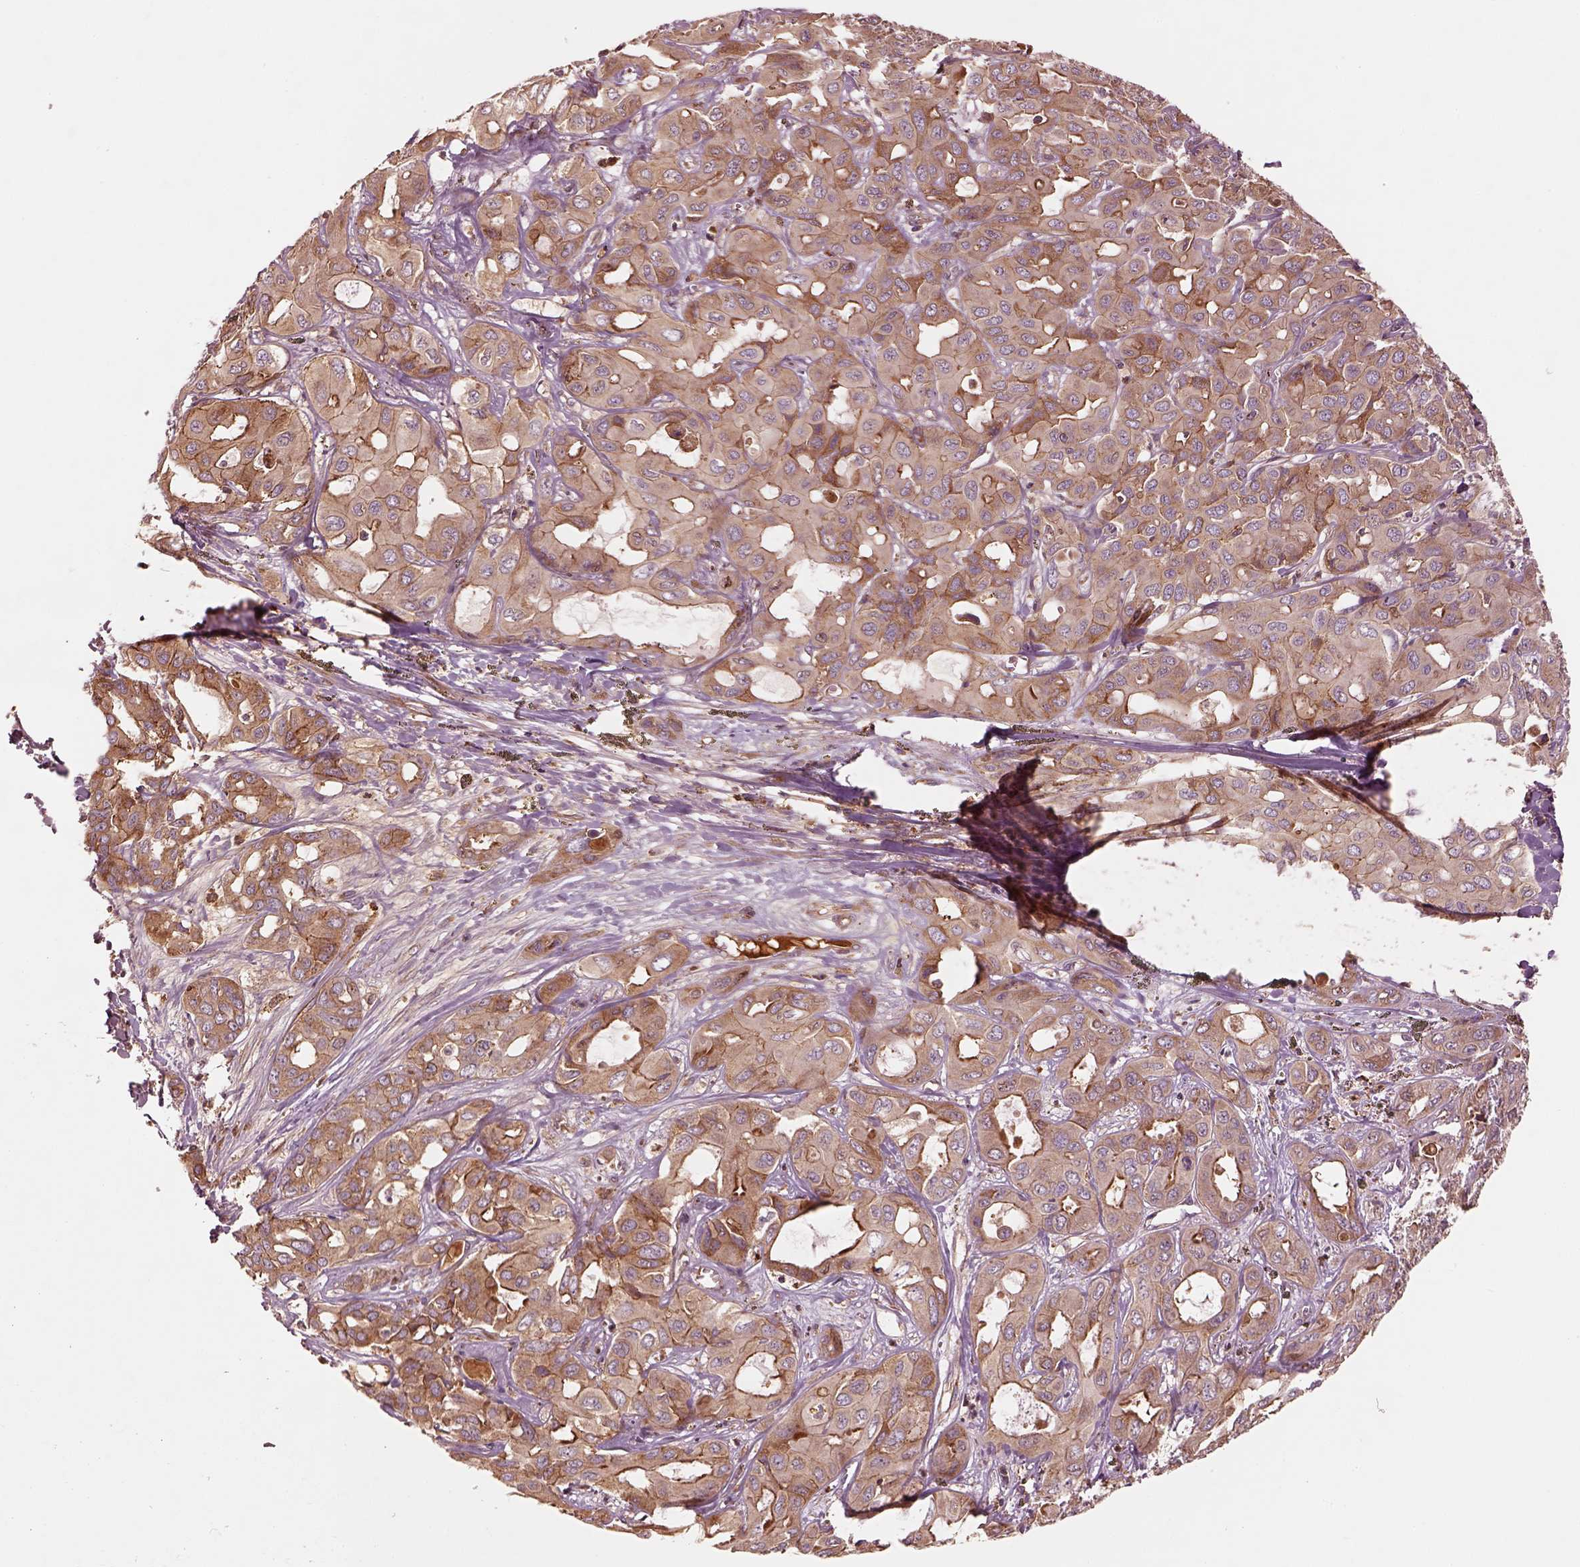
{"staining": {"intensity": "moderate", "quantity": "25%-75%", "location": "cytoplasmic/membranous"}, "tissue": "liver cancer", "cell_type": "Tumor cells", "image_type": "cancer", "snomed": [{"axis": "morphology", "description": "Cholangiocarcinoma"}, {"axis": "topography", "description": "Liver"}], "caption": "There is medium levels of moderate cytoplasmic/membranous staining in tumor cells of cholangiocarcinoma (liver), as demonstrated by immunohistochemical staining (brown color).", "gene": "ASCC2", "patient": {"sex": "female", "age": 60}}